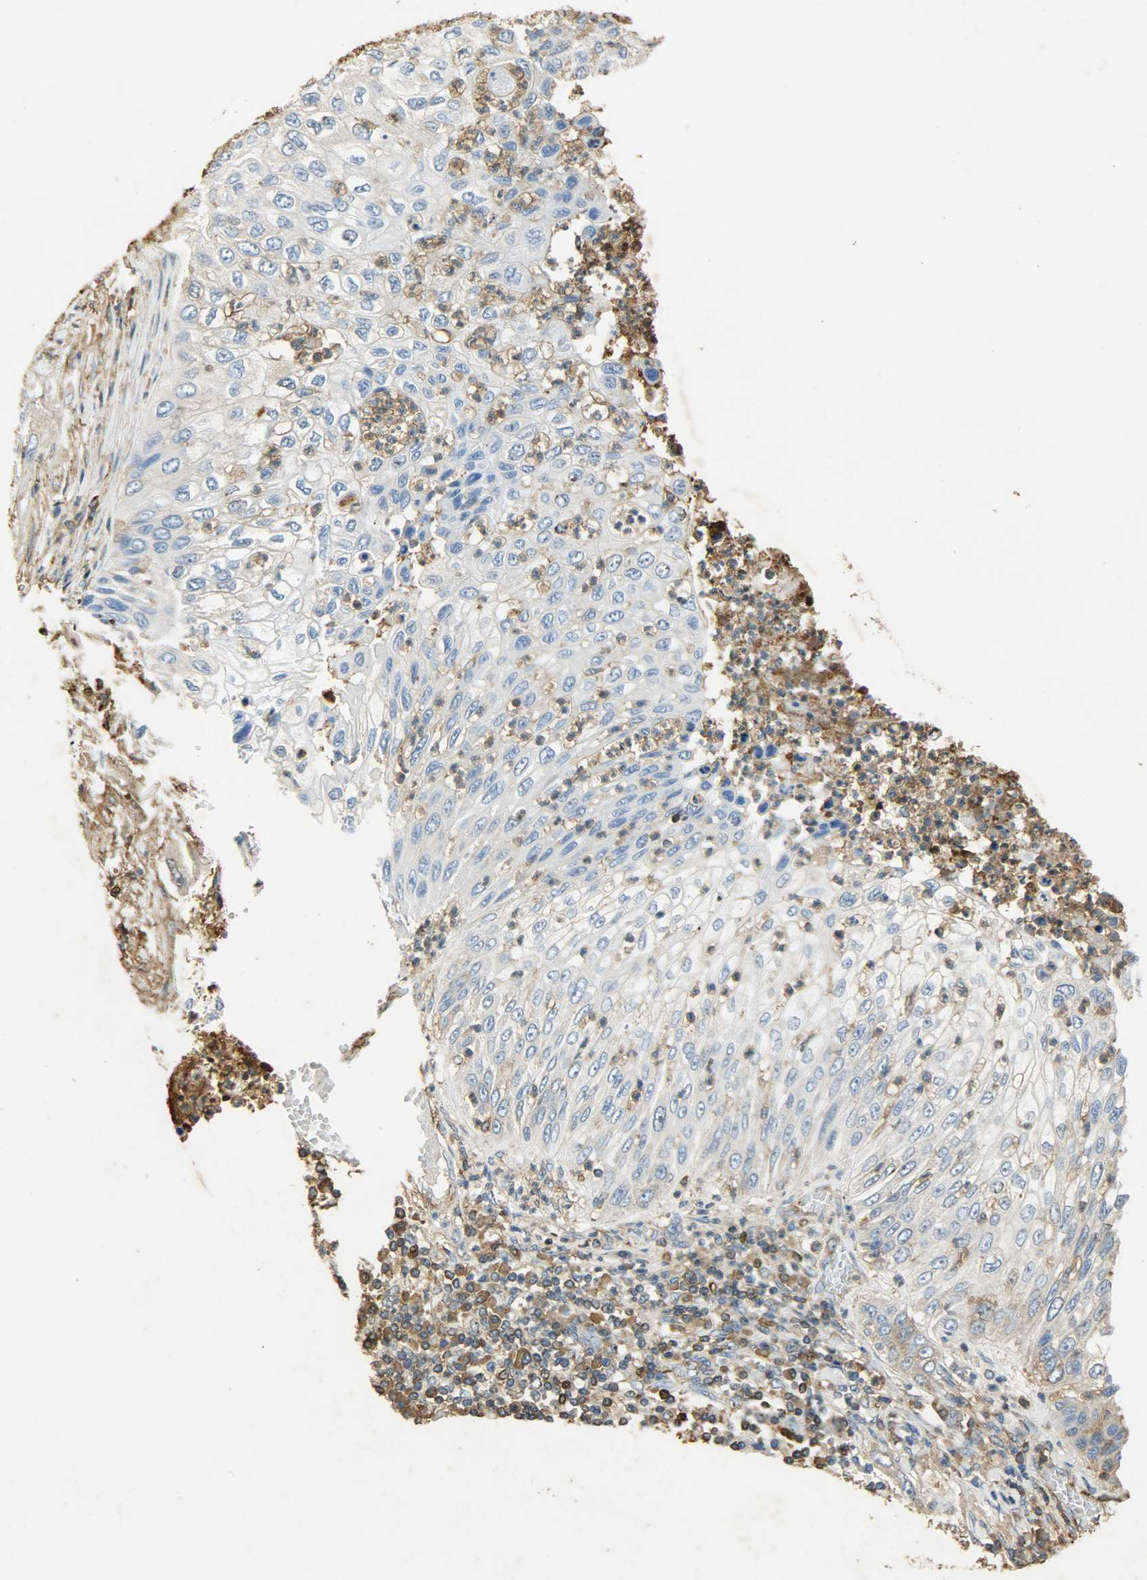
{"staining": {"intensity": "moderate", "quantity": "<25%", "location": "cytoplasmic/membranous"}, "tissue": "lung cancer", "cell_type": "Tumor cells", "image_type": "cancer", "snomed": [{"axis": "morphology", "description": "Inflammation, NOS"}, {"axis": "morphology", "description": "Squamous cell carcinoma, NOS"}, {"axis": "topography", "description": "Lymph node"}, {"axis": "topography", "description": "Soft tissue"}, {"axis": "topography", "description": "Lung"}], "caption": "A brown stain labels moderate cytoplasmic/membranous staining of a protein in lung cancer tumor cells. Immunohistochemistry (ihc) stains the protein in brown and the nuclei are stained blue.", "gene": "ANXA6", "patient": {"sex": "male", "age": 66}}